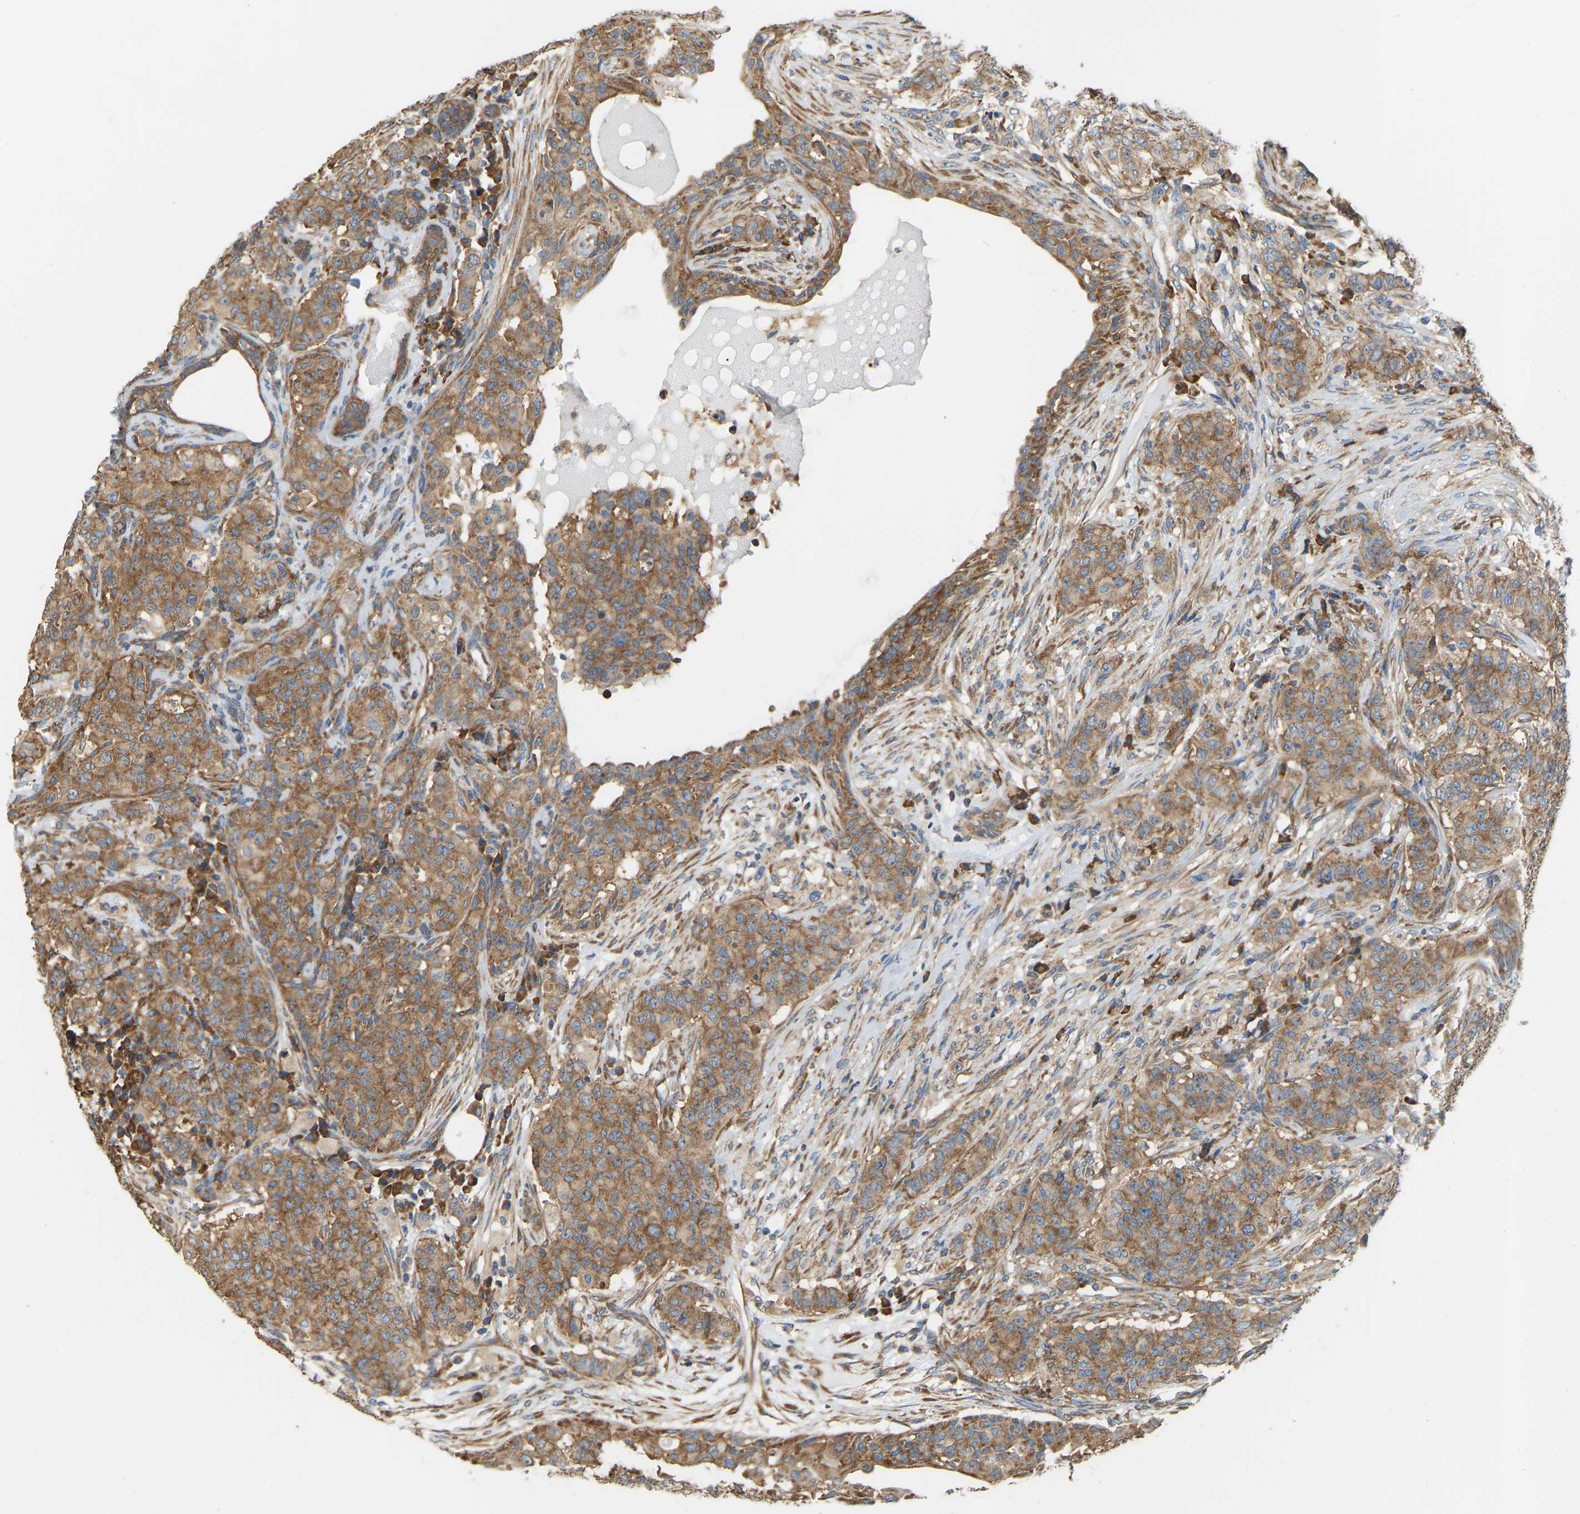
{"staining": {"intensity": "moderate", "quantity": ">75%", "location": "cytoplasmic/membranous"}, "tissue": "breast cancer", "cell_type": "Tumor cells", "image_type": "cancer", "snomed": [{"axis": "morphology", "description": "Normal tissue, NOS"}, {"axis": "morphology", "description": "Duct carcinoma"}, {"axis": "topography", "description": "Breast"}], "caption": "Immunohistochemical staining of breast cancer demonstrates moderate cytoplasmic/membranous protein staining in about >75% of tumor cells. (DAB (3,3'-diaminobenzidine) IHC with brightfield microscopy, high magnification).", "gene": "RPS6KB2", "patient": {"sex": "female", "age": 40}}